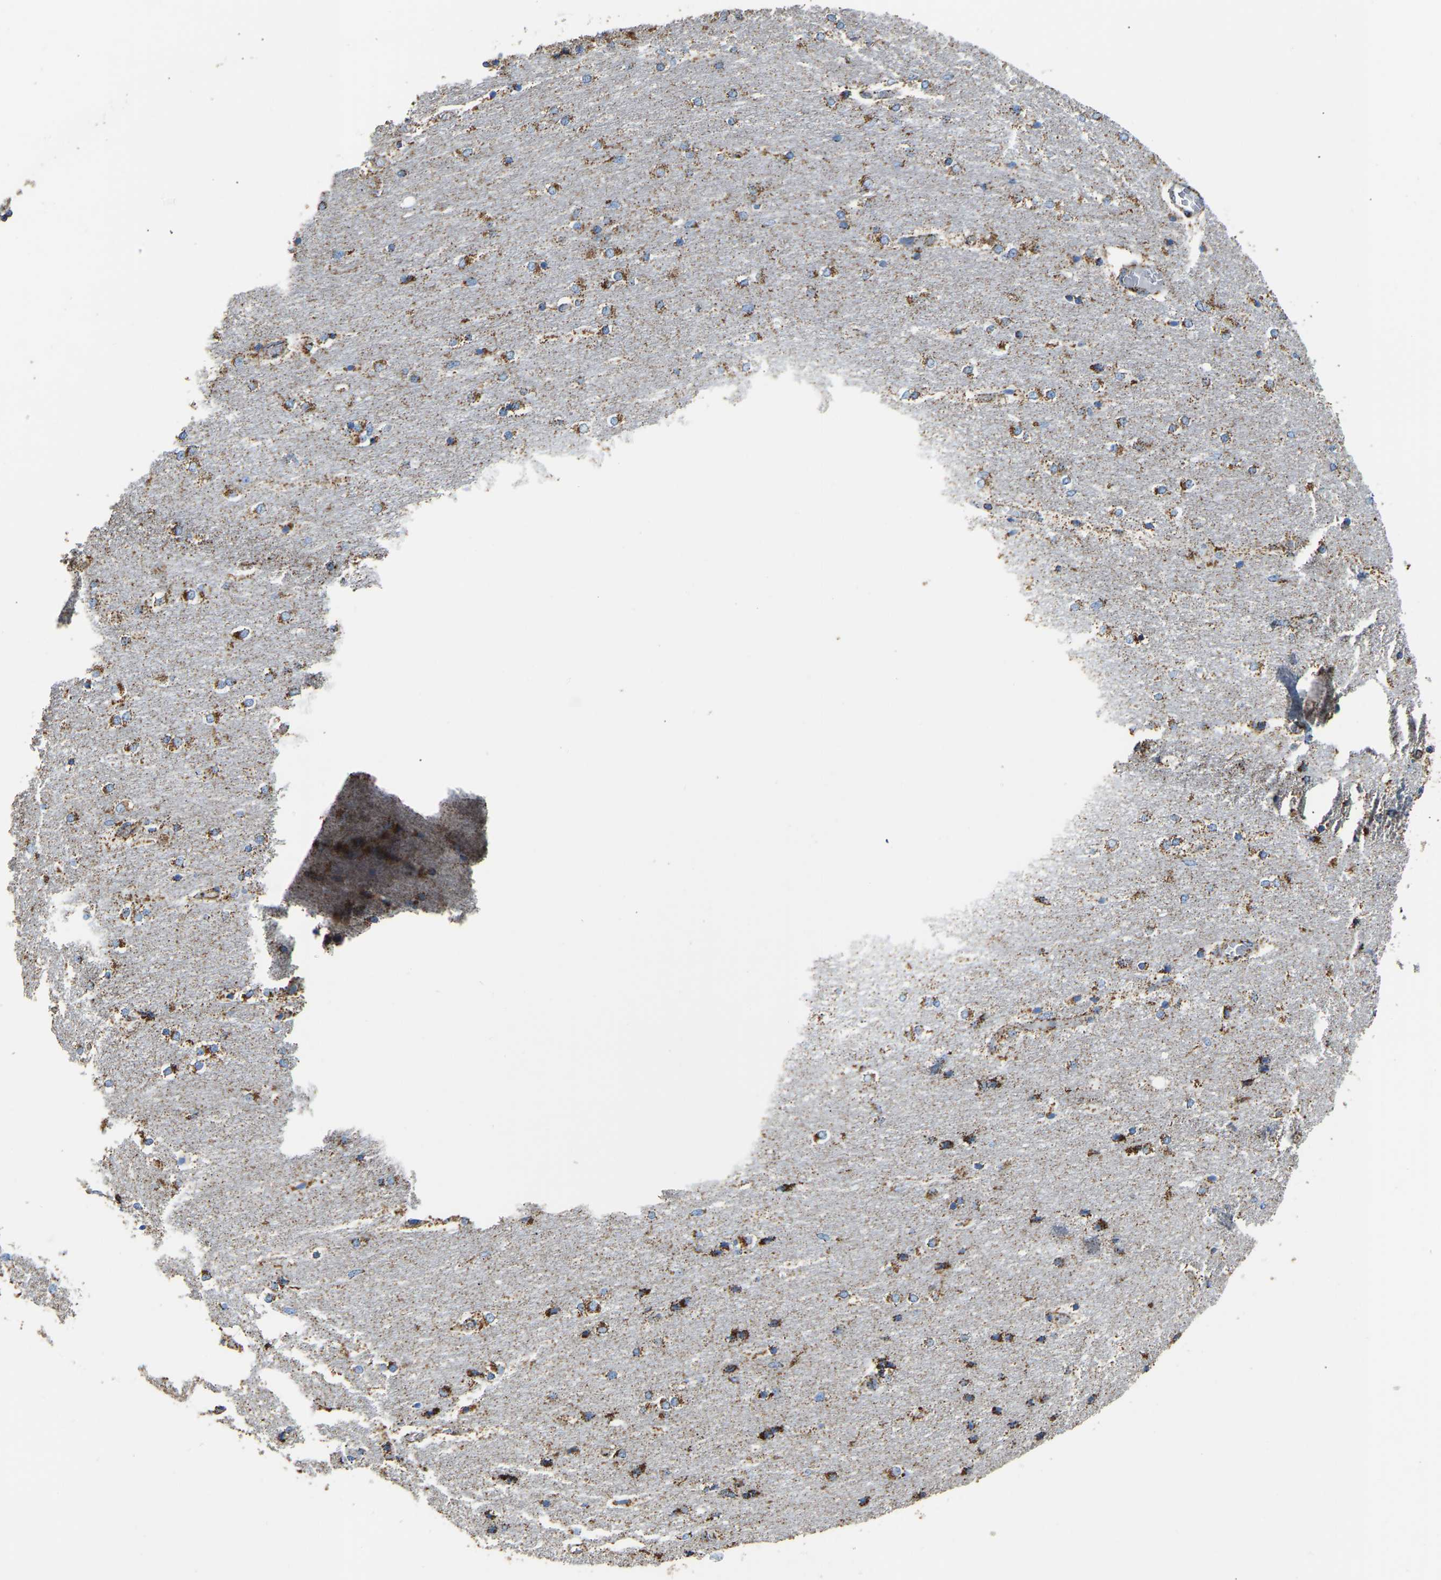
{"staining": {"intensity": "moderate", "quantity": "25%-75%", "location": "cytoplasmic/membranous"}, "tissue": "cerebellum", "cell_type": "Cells in granular layer", "image_type": "normal", "snomed": [{"axis": "morphology", "description": "Normal tissue, NOS"}, {"axis": "topography", "description": "Cerebellum"}], "caption": "IHC micrograph of unremarkable cerebellum: cerebellum stained using immunohistochemistry (IHC) displays medium levels of moderate protein expression localized specifically in the cytoplasmic/membranous of cells in granular layer, appearing as a cytoplasmic/membranous brown color.", "gene": "IRX6", "patient": {"sex": "female", "age": 54}}